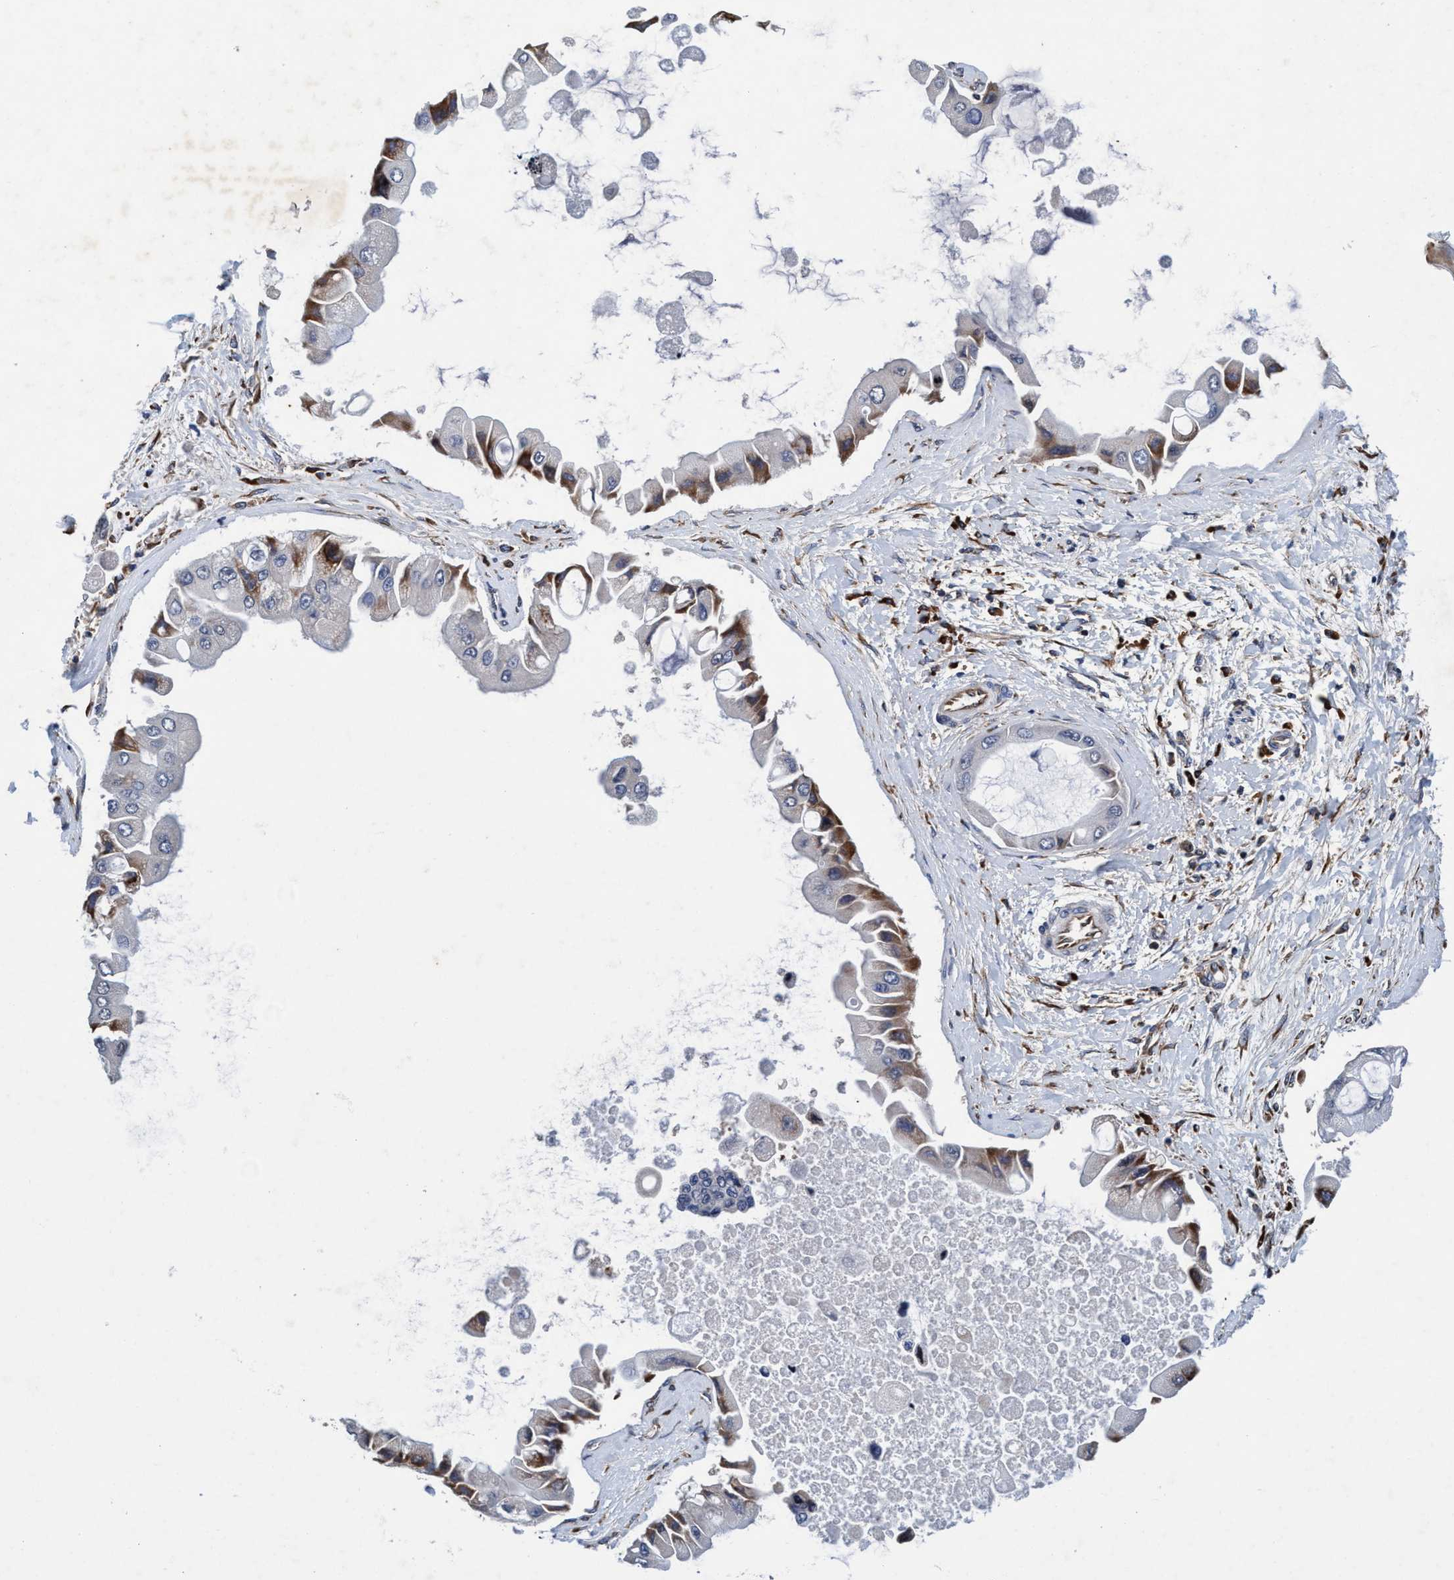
{"staining": {"intensity": "moderate", "quantity": "25%-75%", "location": "cytoplasmic/membranous"}, "tissue": "liver cancer", "cell_type": "Tumor cells", "image_type": "cancer", "snomed": [{"axis": "morphology", "description": "Cholangiocarcinoma"}, {"axis": "topography", "description": "Liver"}], "caption": "Immunohistochemical staining of liver cancer demonstrates moderate cytoplasmic/membranous protein expression in about 25%-75% of tumor cells.", "gene": "ENDOG", "patient": {"sex": "male", "age": 50}}